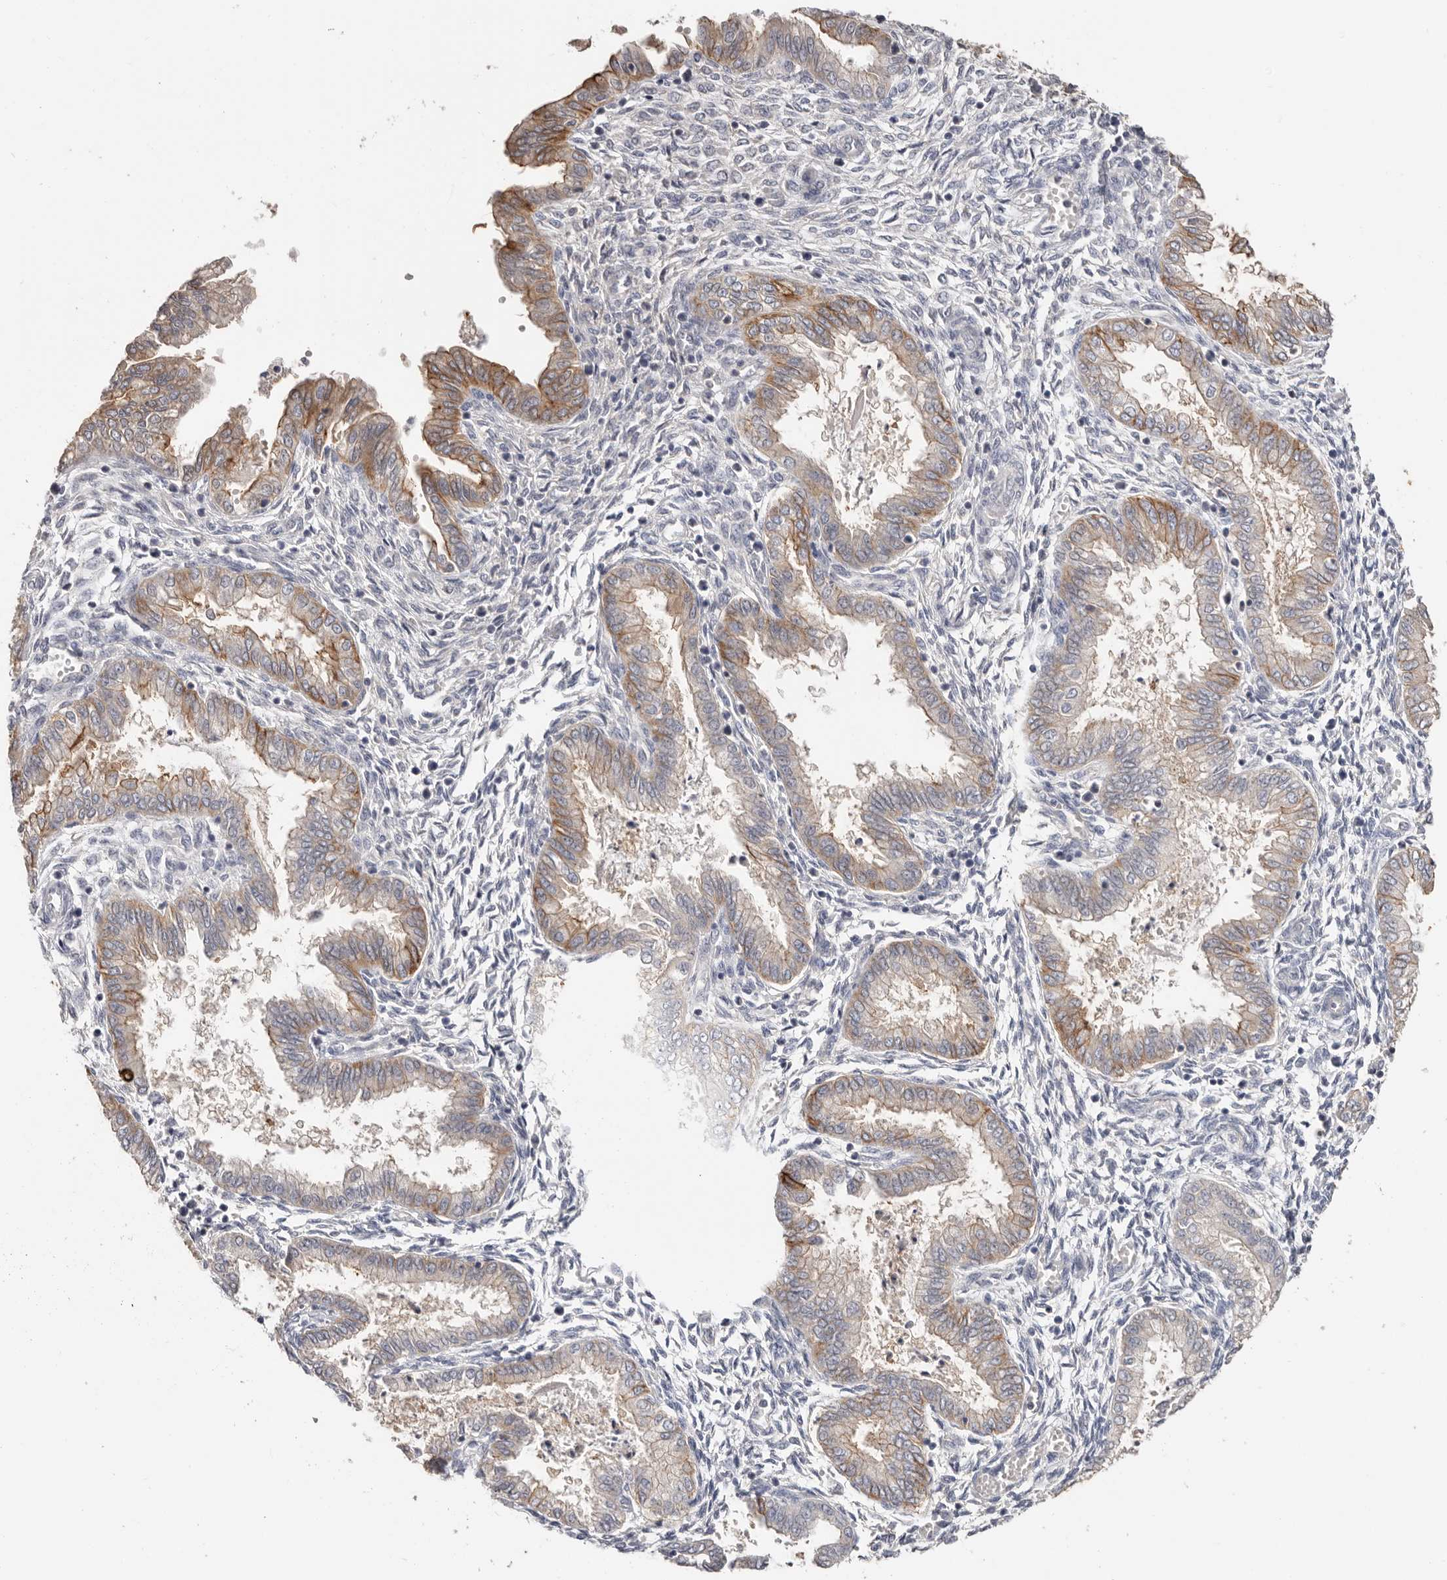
{"staining": {"intensity": "negative", "quantity": "none", "location": "none"}, "tissue": "endometrium", "cell_type": "Cells in endometrial stroma", "image_type": "normal", "snomed": [{"axis": "morphology", "description": "Normal tissue, NOS"}, {"axis": "topography", "description": "Endometrium"}], "caption": "Immunohistochemistry image of unremarkable endometrium: human endometrium stained with DAB displays no significant protein positivity in cells in endometrial stroma. (DAB immunohistochemistry (IHC), high magnification).", "gene": "S100A14", "patient": {"sex": "female", "age": 33}}